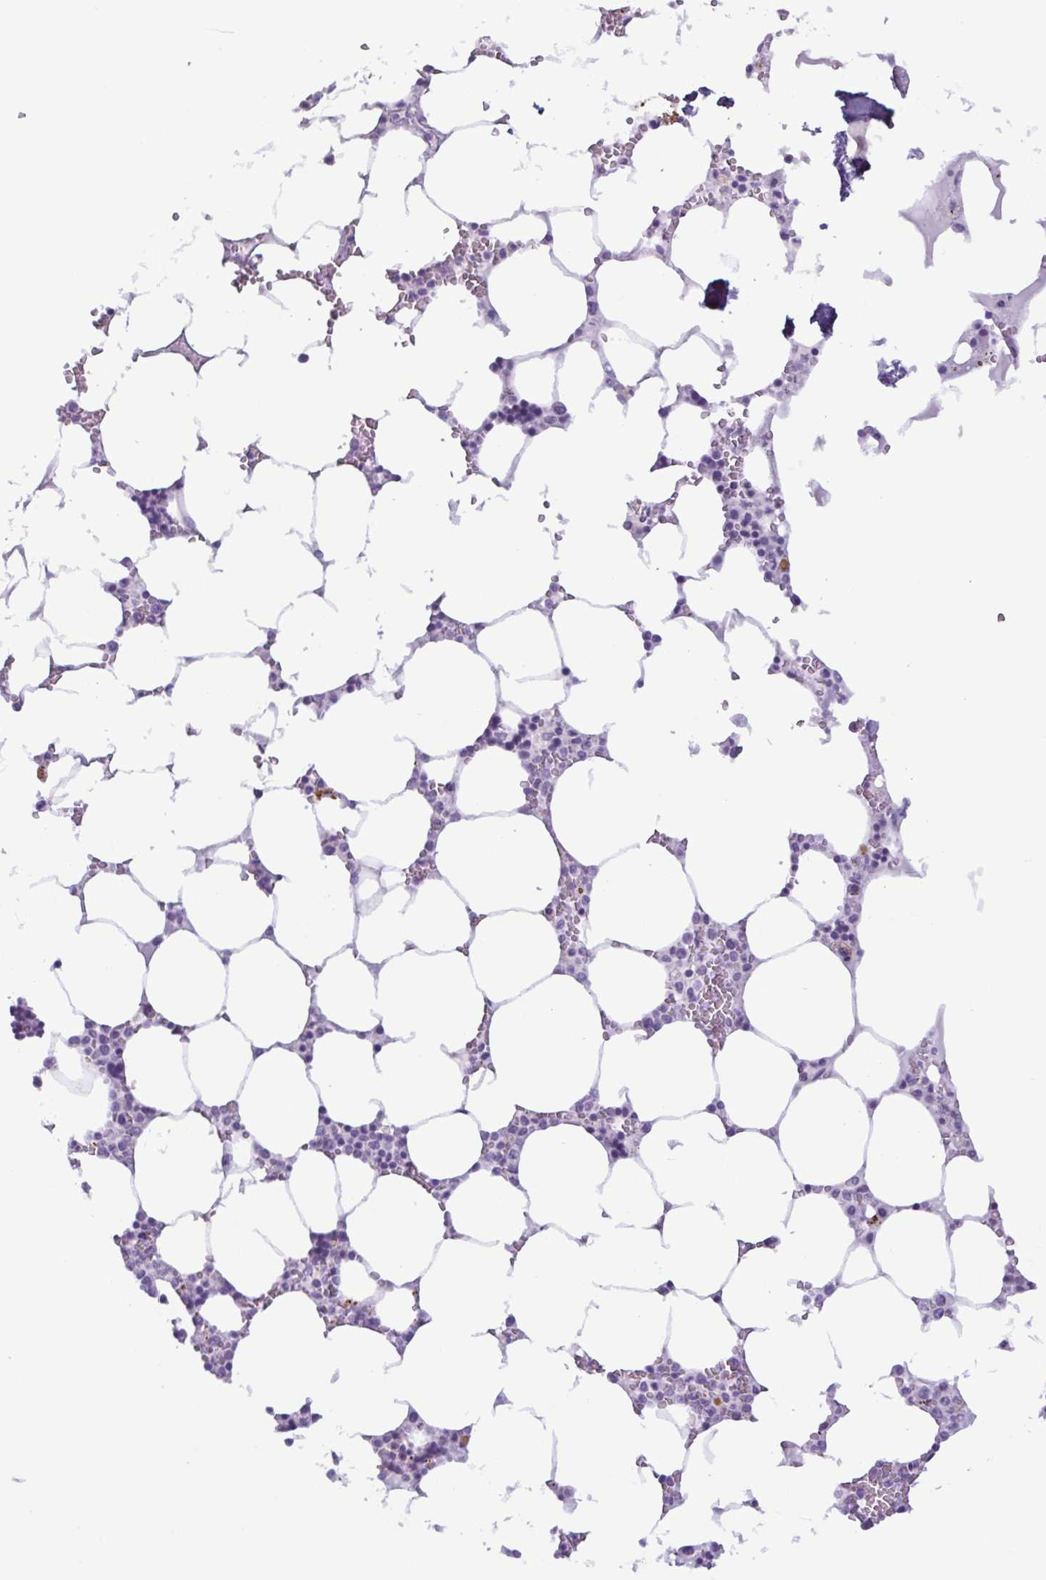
{"staining": {"intensity": "negative", "quantity": "none", "location": "none"}, "tissue": "bone marrow", "cell_type": "Hematopoietic cells", "image_type": "normal", "snomed": [{"axis": "morphology", "description": "Normal tissue, NOS"}, {"axis": "topography", "description": "Bone marrow"}], "caption": "Protein analysis of benign bone marrow reveals no significant expression in hematopoietic cells. (DAB IHC, high magnification).", "gene": "LTF", "patient": {"sex": "male", "age": 64}}